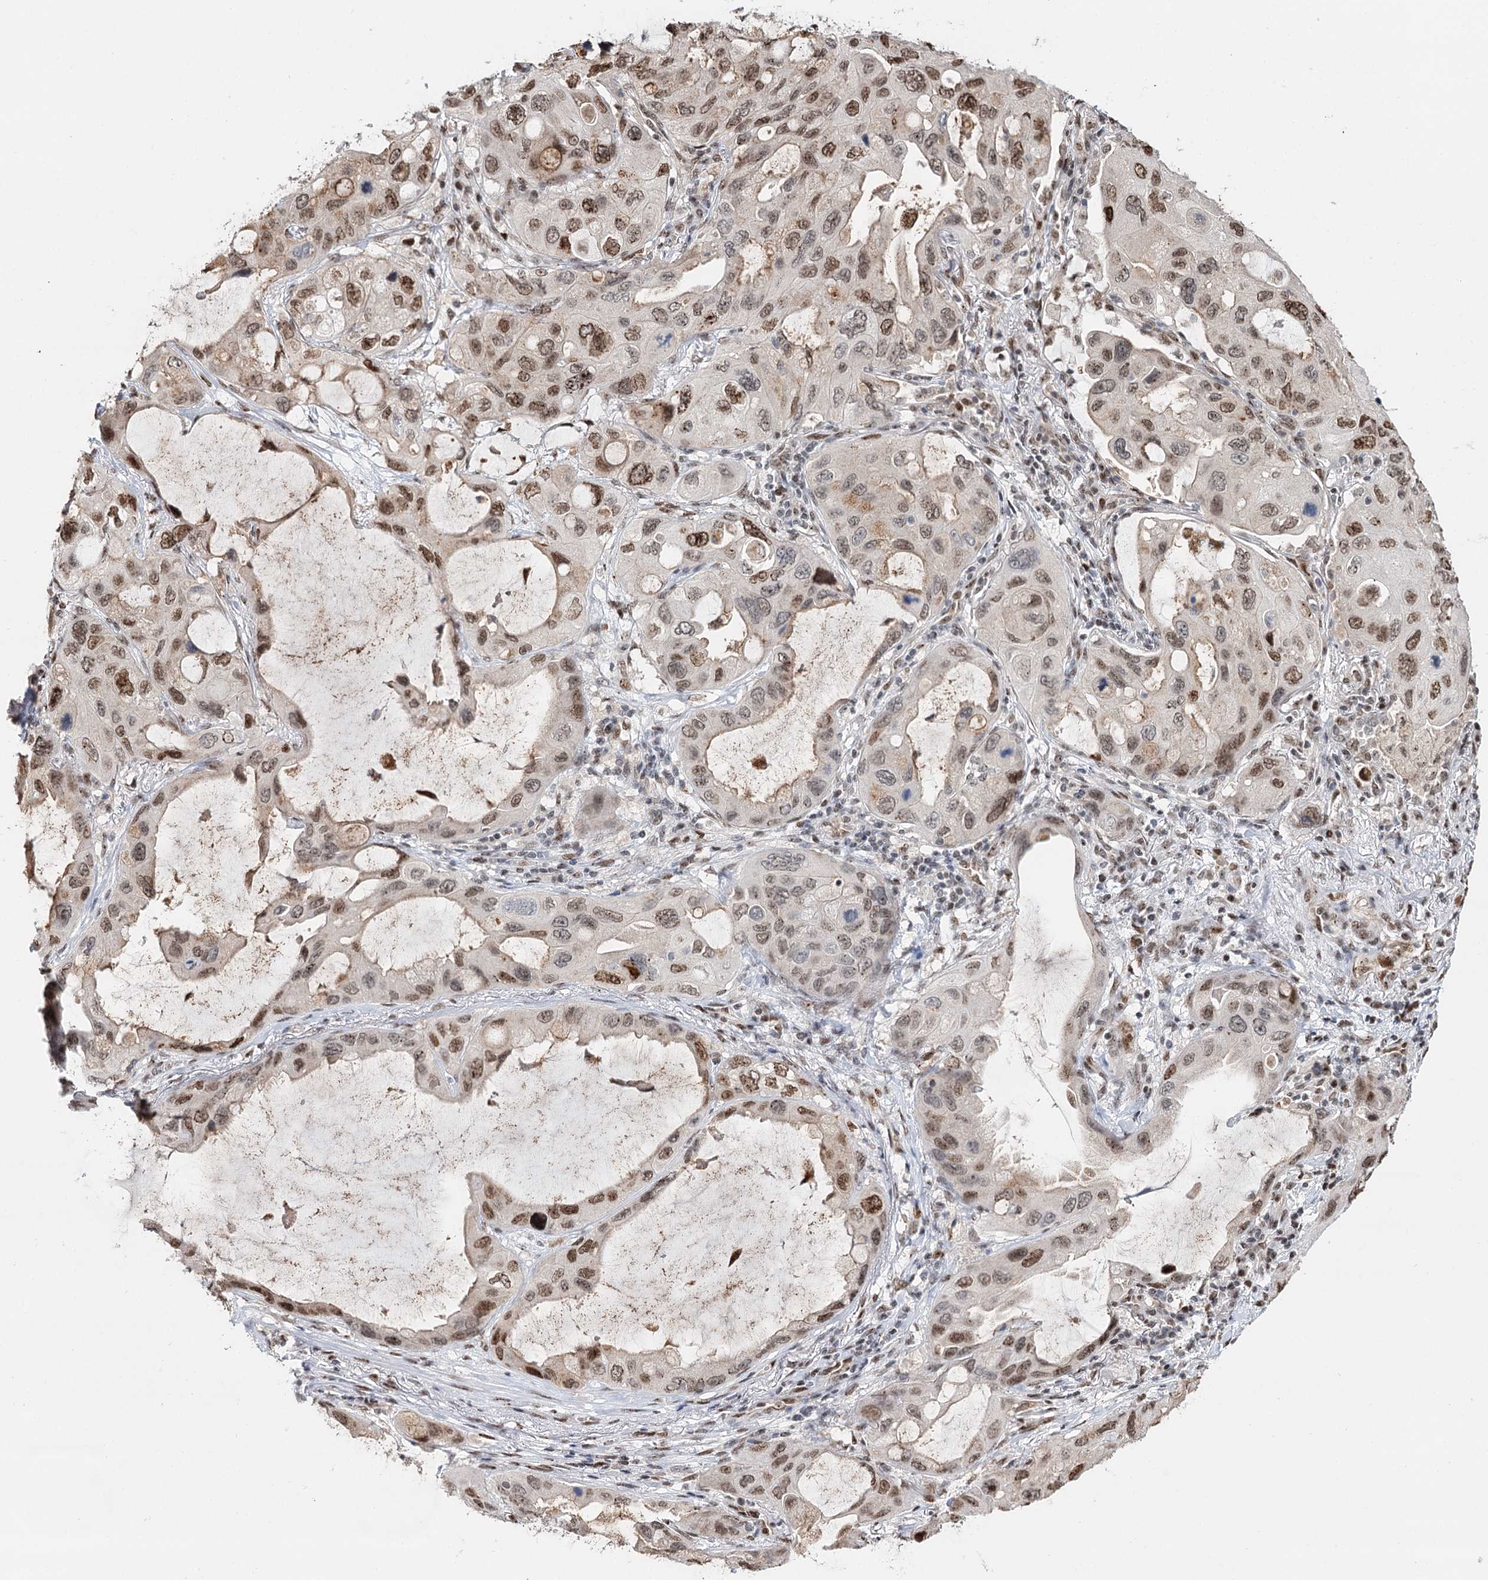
{"staining": {"intensity": "moderate", "quantity": ">75%", "location": "nuclear"}, "tissue": "lung cancer", "cell_type": "Tumor cells", "image_type": "cancer", "snomed": [{"axis": "morphology", "description": "Squamous cell carcinoma, NOS"}, {"axis": "topography", "description": "Lung"}], "caption": "IHC of squamous cell carcinoma (lung) reveals medium levels of moderate nuclear staining in about >75% of tumor cells. (IHC, brightfield microscopy, high magnification).", "gene": "RPS27A", "patient": {"sex": "female", "age": 73}}